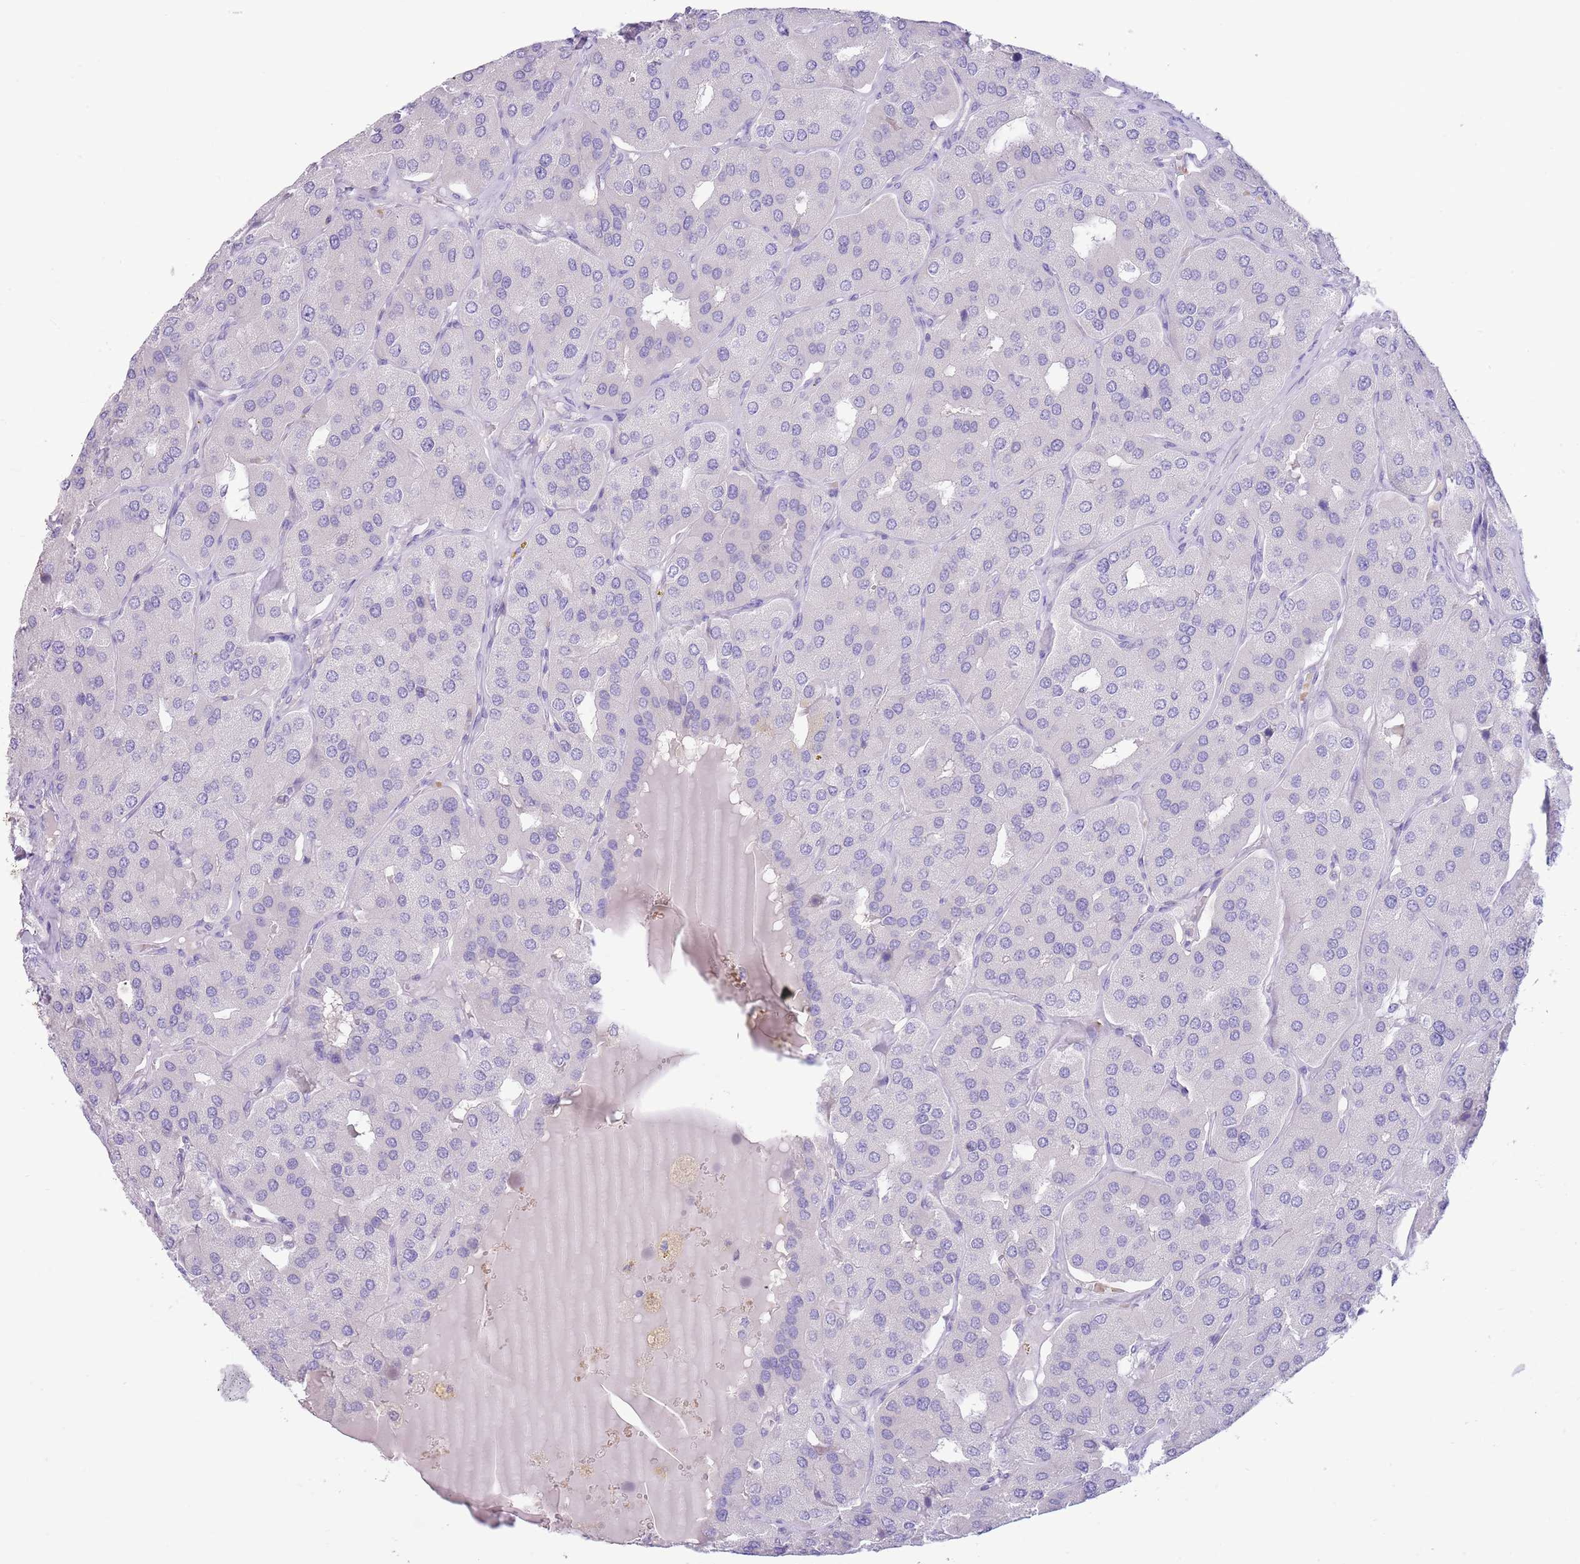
{"staining": {"intensity": "negative", "quantity": "none", "location": "none"}, "tissue": "parathyroid gland", "cell_type": "Glandular cells", "image_type": "normal", "snomed": [{"axis": "morphology", "description": "Normal tissue, NOS"}, {"axis": "morphology", "description": "Adenoma, NOS"}, {"axis": "topography", "description": "Parathyroid gland"}], "caption": "Parathyroid gland stained for a protein using IHC displays no staining glandular cells.", "gene": "OR4Q3", "patient": {"sex": "female", "age": 86}}